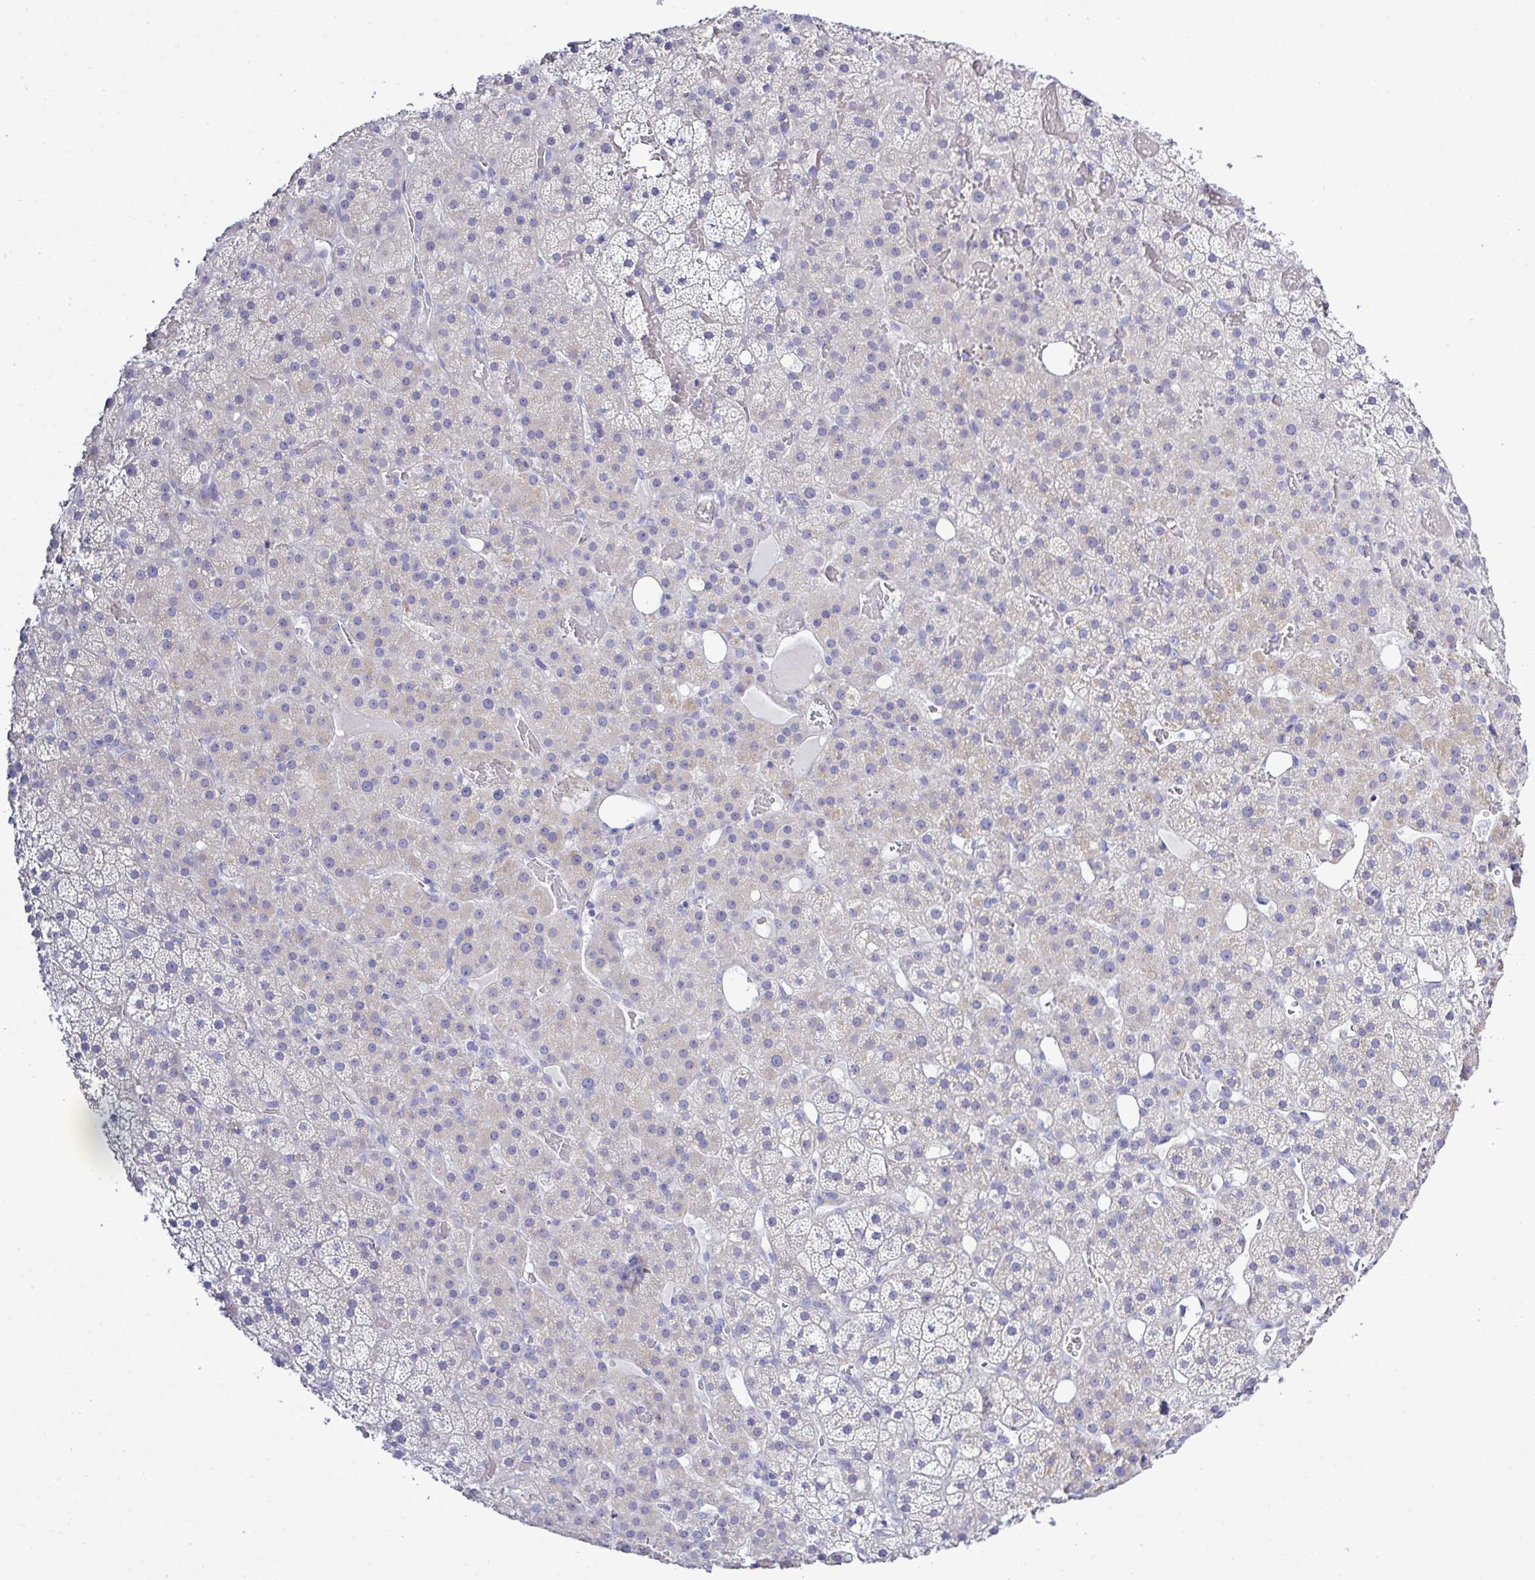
{"staining": {"intensity": "negative", "quantity": "none", "location": "none"}, "tissue": "adrenal gland", "cell_type": "Glandular cells", "image_type": "normal", "snomed": [{"axis": "morphology", "description": "Normal tissue, NOS"}, {"axis": "topography", "description": "Adrenal gland"}], "caption": "IHC of benign adrenal gland exhibits no staining in glandular cells. The staining is performed using DAB brown chromogen with nuclei counter-stained in using hematoxylin.", "gene": "MED11", "patient": {"sex": "male", "age": 53}}